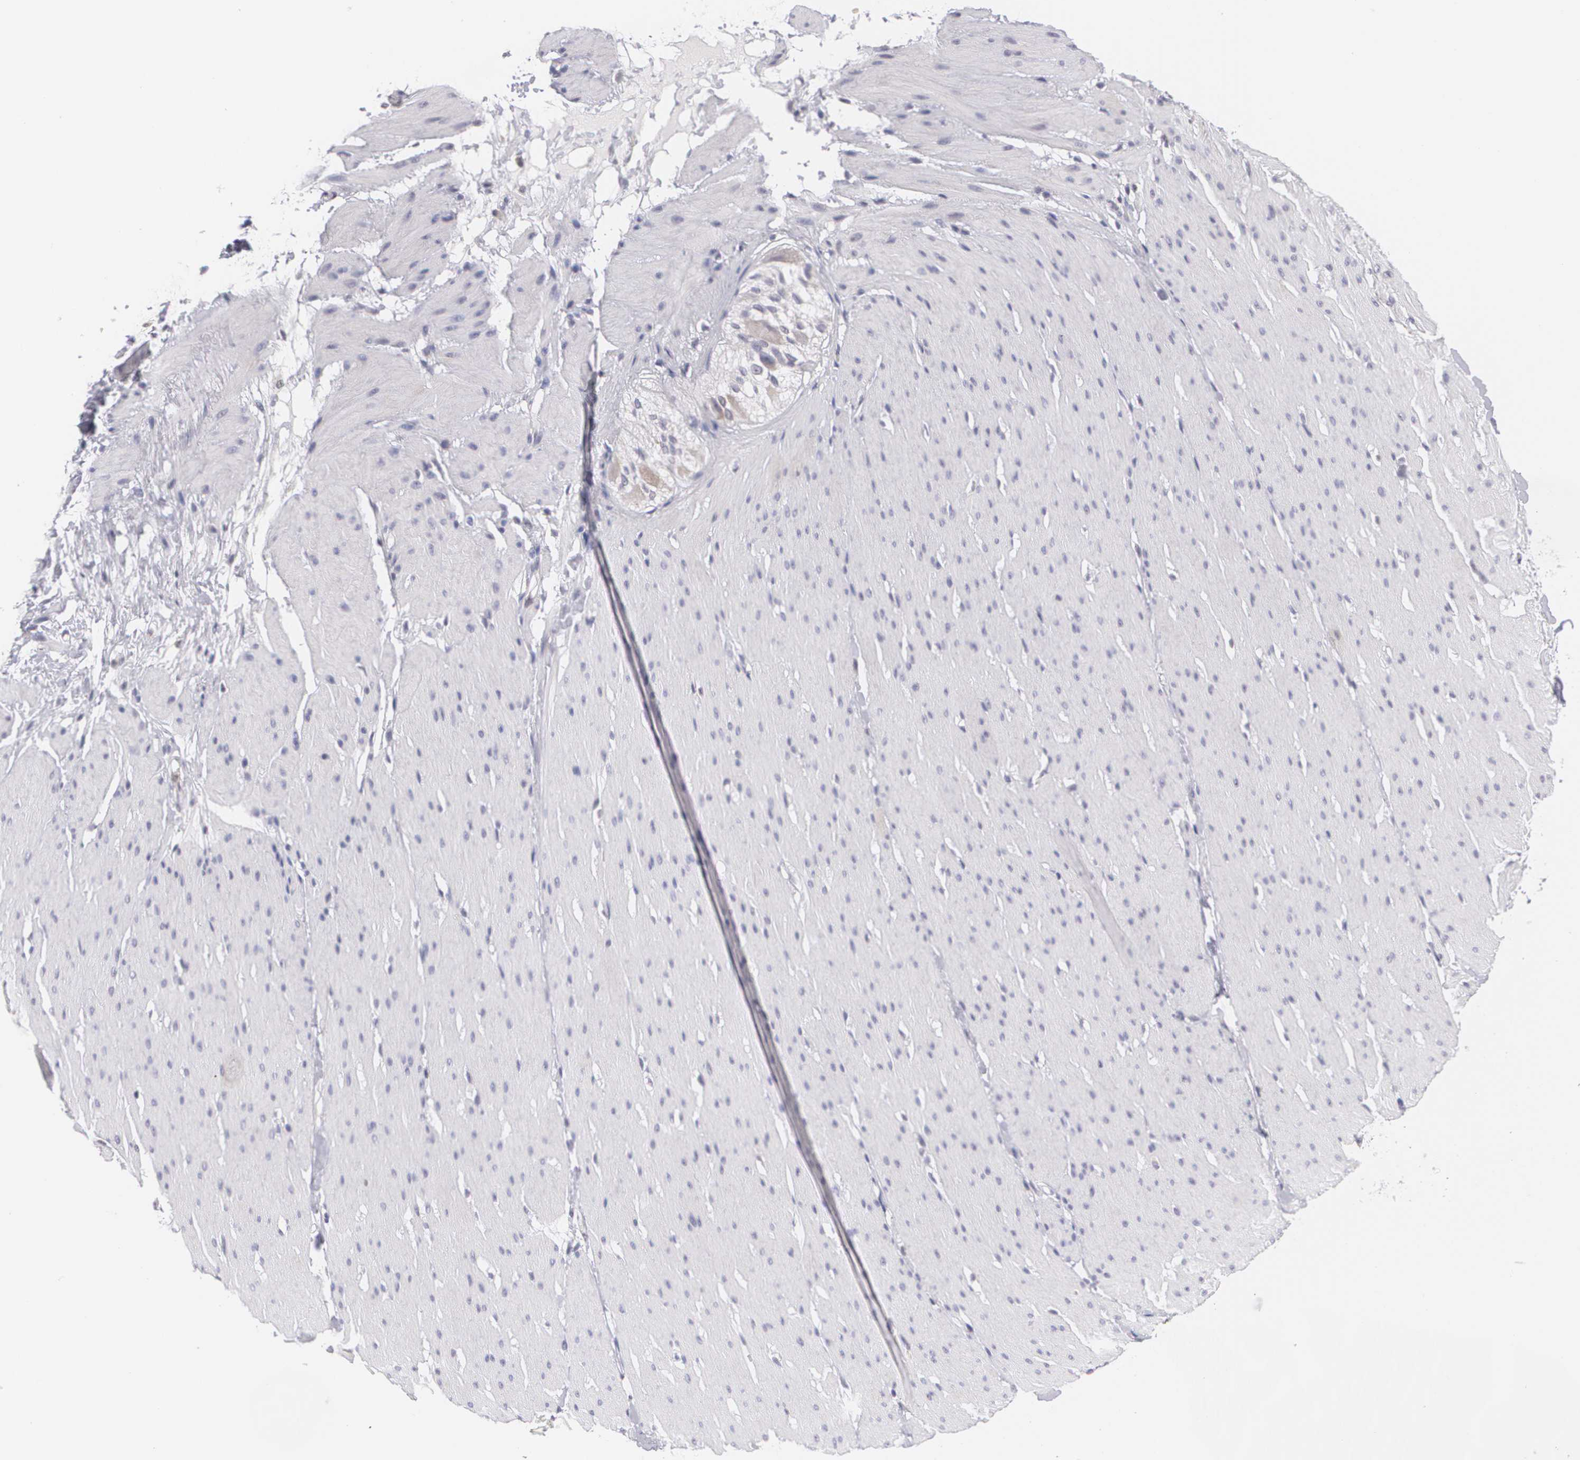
{"staining": {"intensity": "negative", "quantity": "none", "location": "none"}, "tissue": "smooth muscle", "cell_type": "Smooth muscle cells", "image_type": "normal", "snomed": [{"axis": "morphology", "description": "Normal tissue, NOS"}, {"axis": "topography", "description": "Smooth muscle"}, {"axis": "topography", "description": "Colon"}], "caption": "High magnification brightfield microscopy of benign smooth muscle stained with DAB (brown) and counterstained with hematoxylin (blue): smooth muscle cells show no significant staining.", "gene": "BCL10", "patient": {"sex": "male", "age": 67}}